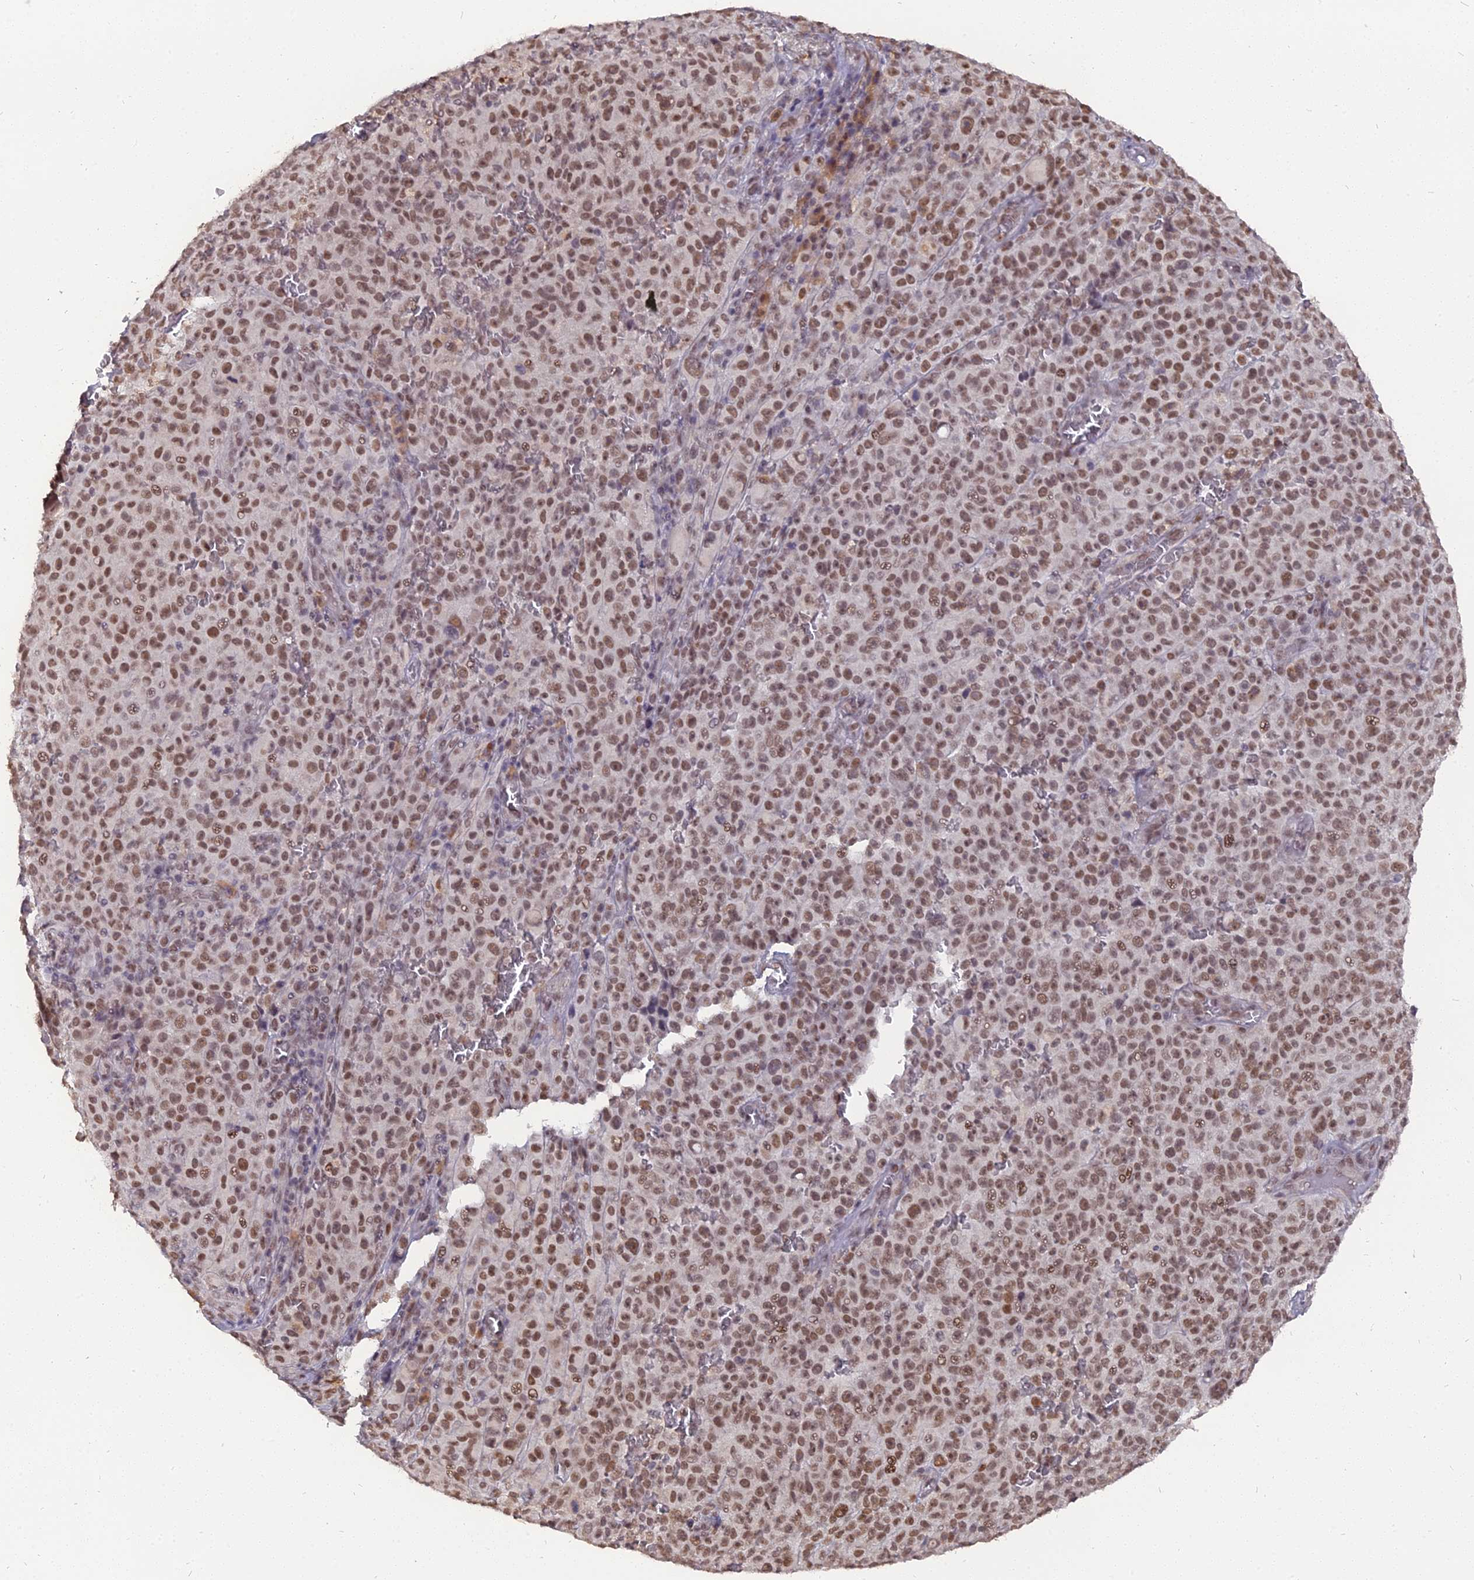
{"staining": {"intensity": "moderate", "quantity": ">75%", "location": "nuclear"}, "tissue": "melanoma", "cell_type": "Tumor cells", "image_type": "cancer", "snomed": [{"axis": "morphology", "description": "Malignant melanoma, NOS"}, {"axis": "topography", "description": "Skin"}], "caption": "IHC image of neoplastic tissue: human malignant melanoma stained using IHC demonstrates medium levels of moderate protein expression localized specifically in the nuclear of tumor cells, appearing as a nuclear brown color.", "gene": "NR1H3", "patient": {"sex": "female", "age": 82}}